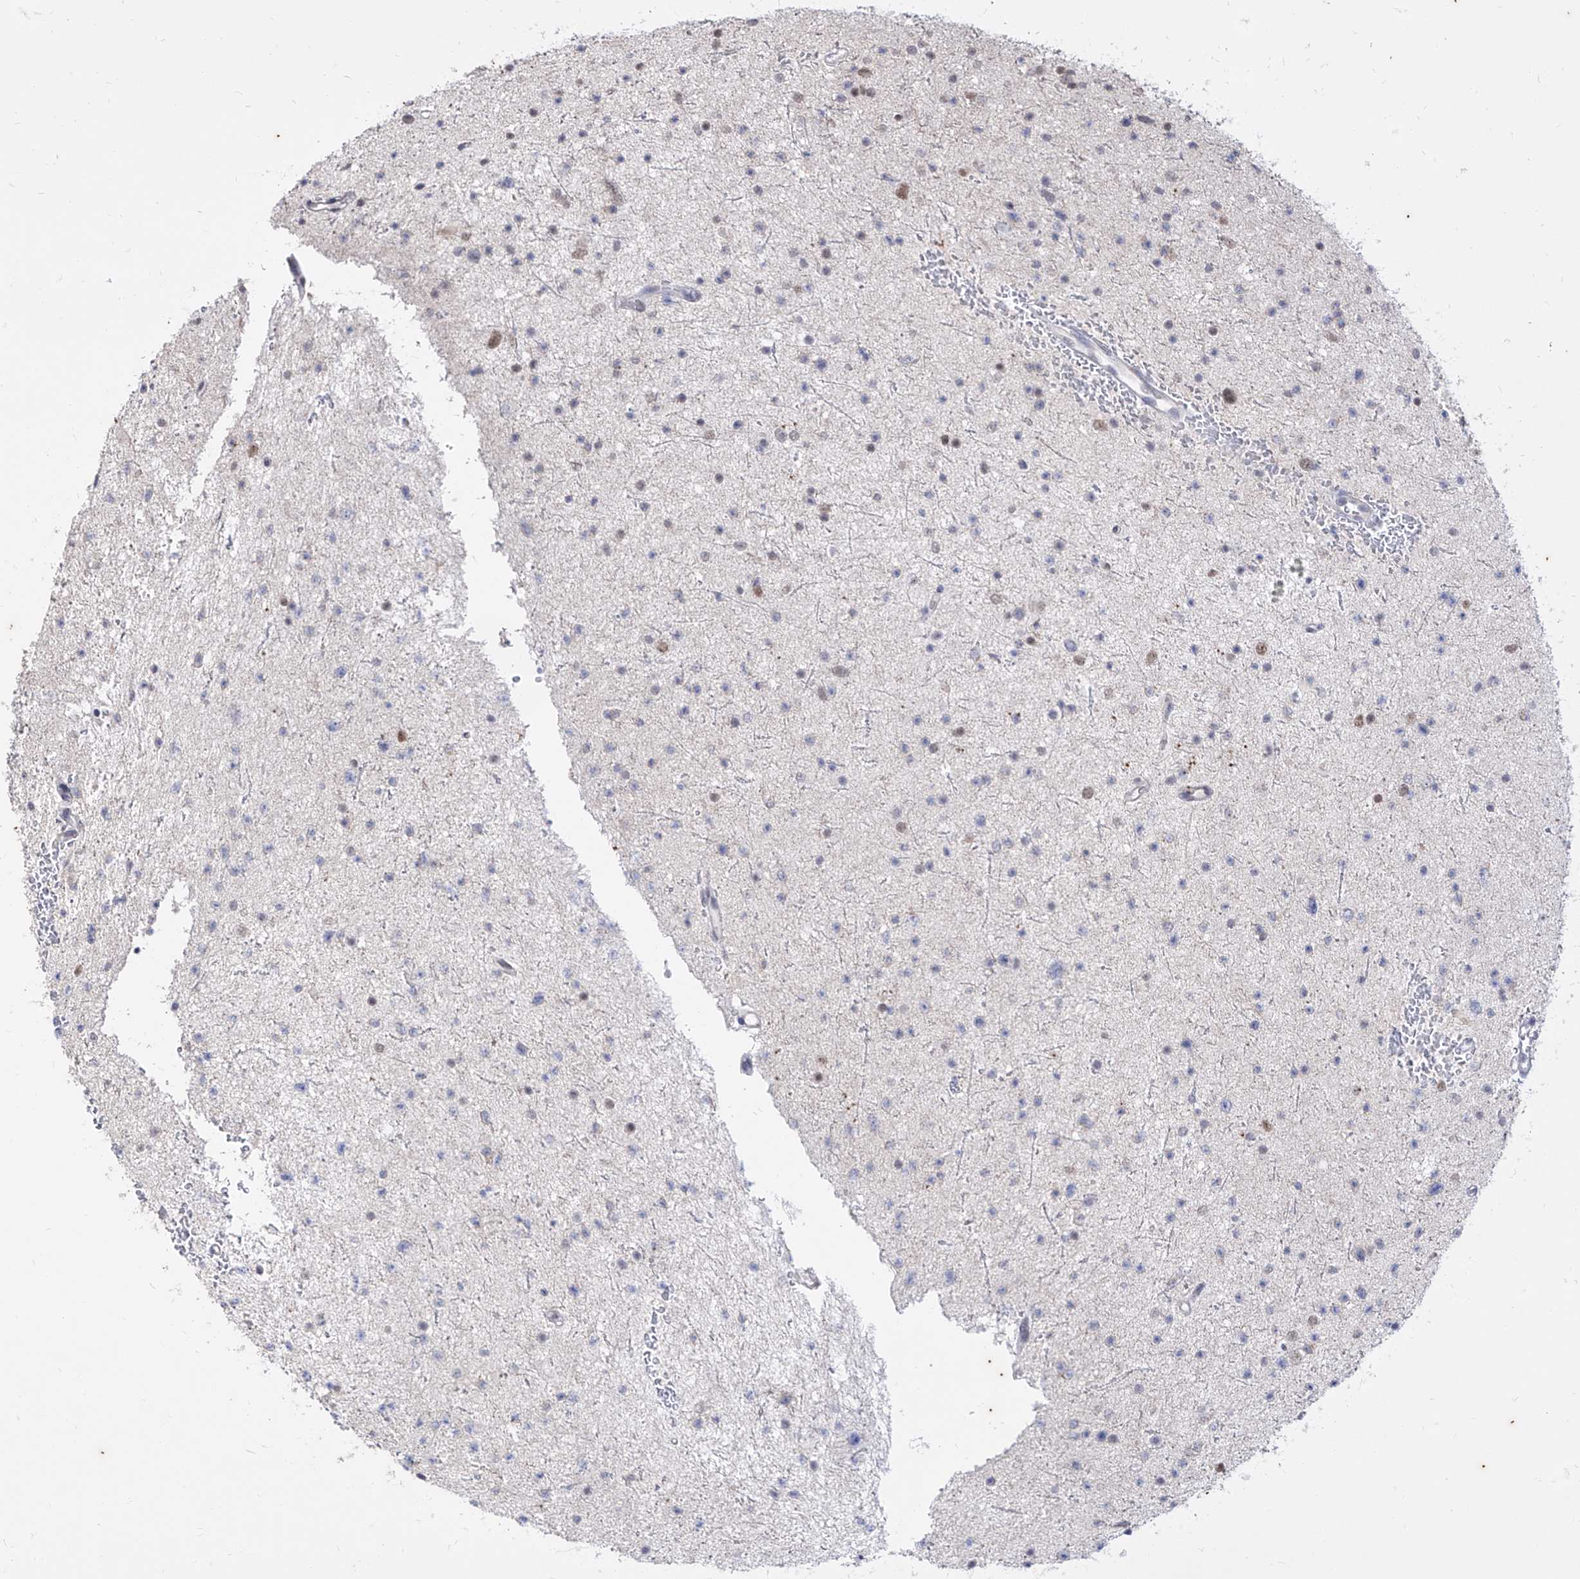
{"staining": {"intensity": "weak", "quantity": "<25%", "location": "nuclear"}, "tissue": "glioma", "cell_type": "Tumor cells", "image_type": "cancer", "snomed": [{"axis": "morphology", "description": "Glioma, malignant, Low grade"}, {"axis": "topography", "description": "Brain"}], "caption": "The photomicrograph shows no staining of tumor cells in glioma.", "gene": "PHF20L1", "patient": {"sex": "female", "age": 37}}